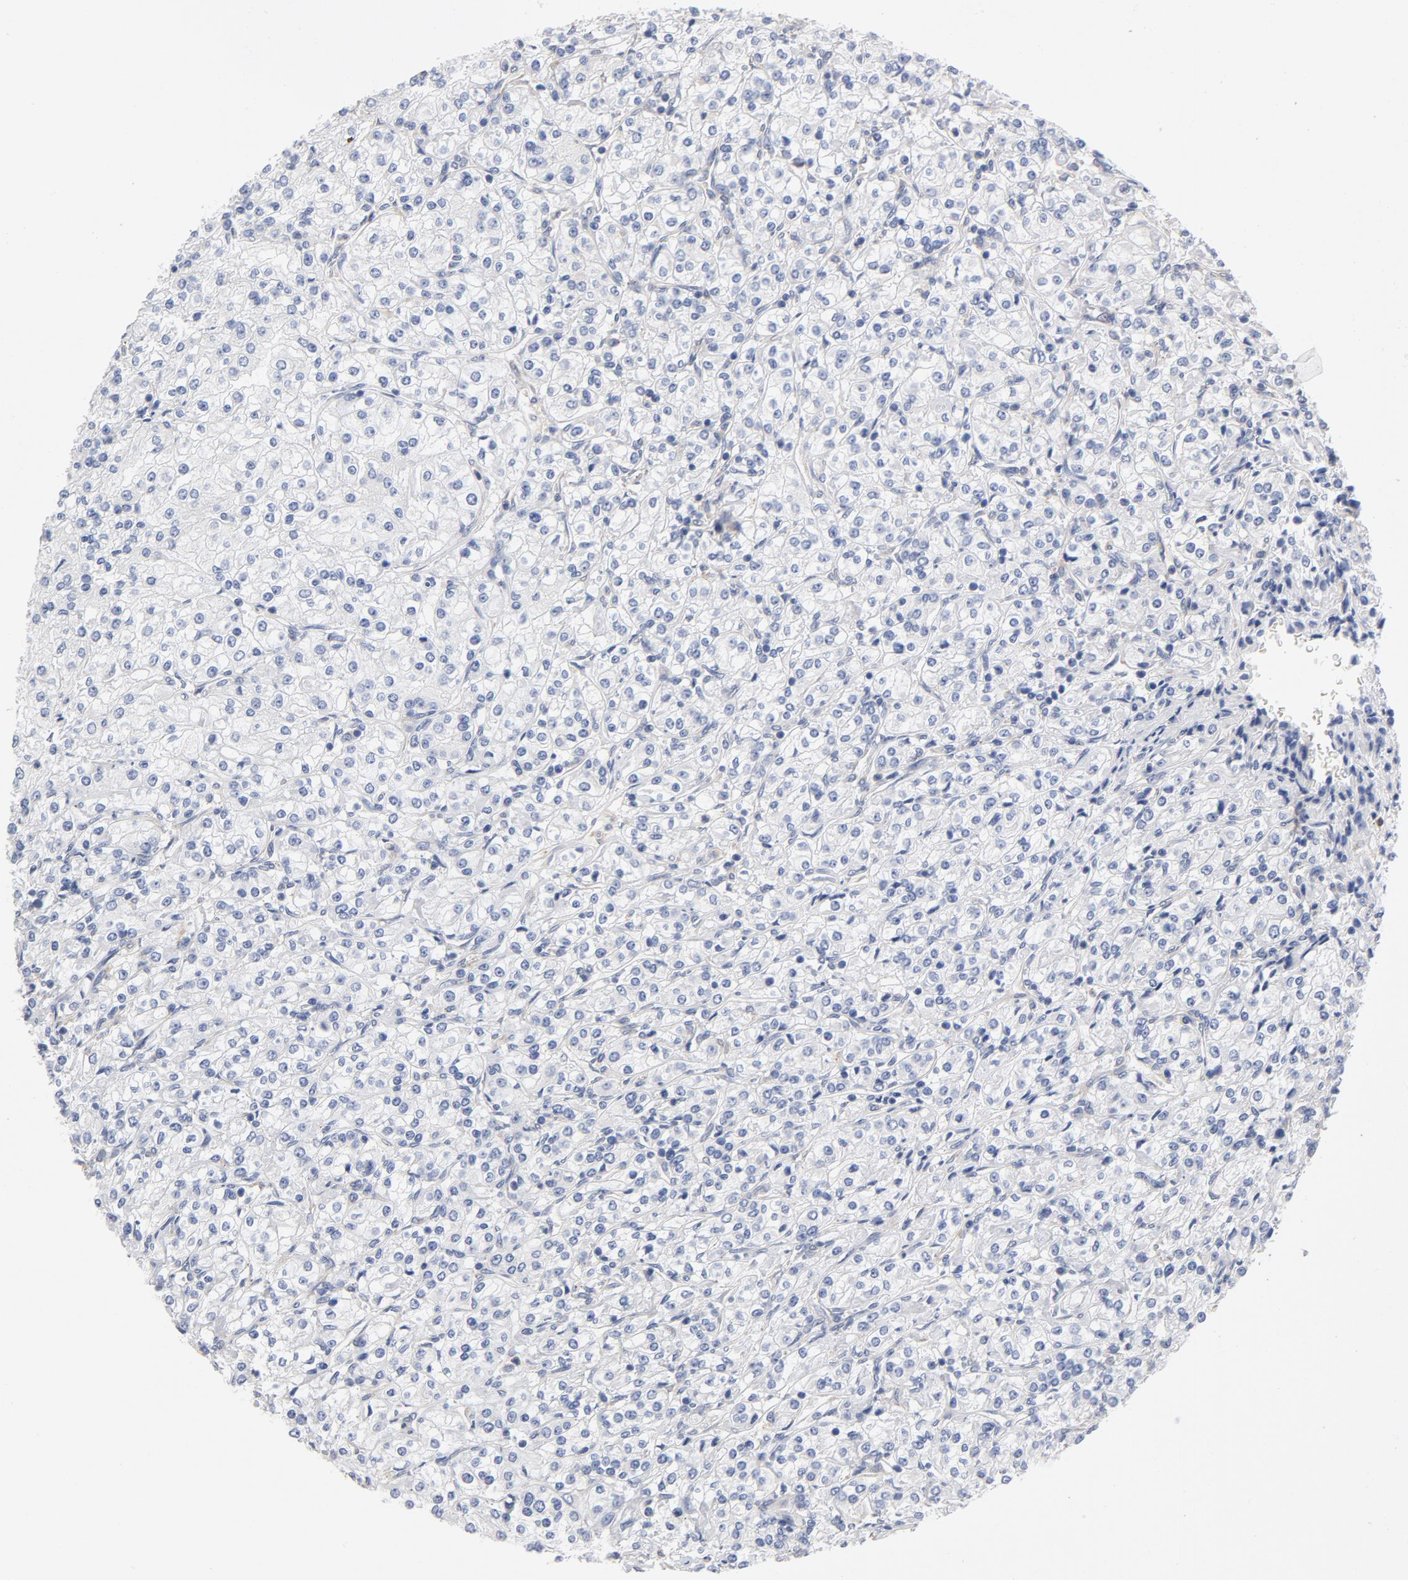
{"staining": {"intensity": "negative", "quantity": "none", "location": "none"}, "tissue": "renal cancer", "cell_type": "Tumor cells", "image_type": "cancer", "snomed": [{"axis": "morphology", "description": "Adenocarcinoma, NOS"}, {"axis": "topography", "description": "Kidney"}], "caption": "IHC histopathology image of renal cancer stained for a protein (brown), which demonstrates no staining in tumor cells. (DAB (3,3'-diaminobenzidine) immunohistochemistry, high magnification).", "gene": "ASMTL", "patient": {"sex": "male", "age": 77}}